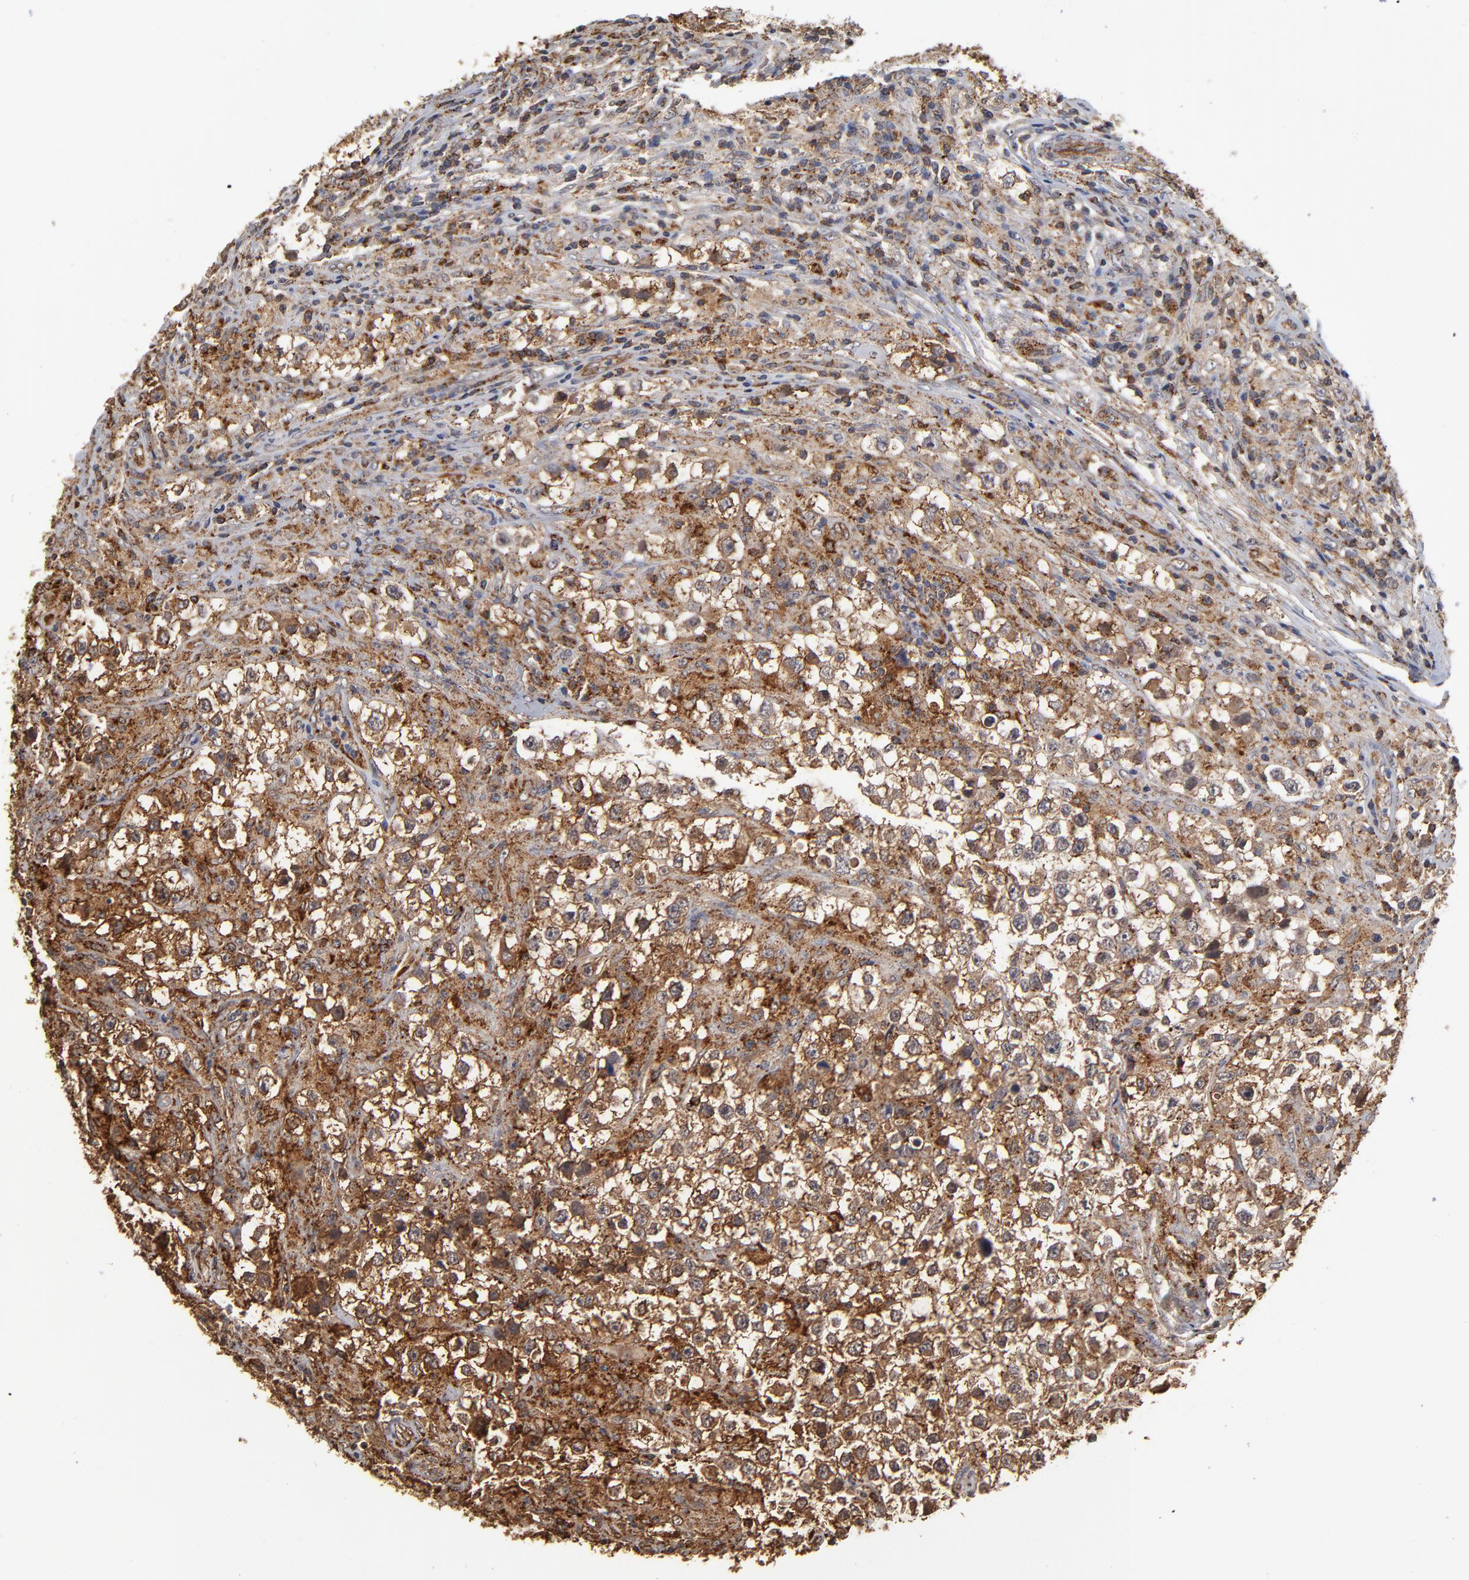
{"staining": {"intensity": "weak", "quantity": "25%-75%", "location": "cytoplasmic/membranous"}, "tissue": "testis cancer", "cell_type": "Tumor cells", "image_type": "cancer", "snomed": [{"axis": "morphology", "description": "Seminoma, NOS"}, {"axis": "topography", "description": "Testis"}], "caption": "Immunohistochemistry (IHC) (DAB) staining of human testis cancer (seminoma) exhibits weak cytoplasmic/membranous protein positivity in approximately 25%-75% of tumor cells. Using DAB (brown) and hematoxylin (blue) stains, captured at high magnification using brightfield microscopy.", "gene": "ASB8", "patient": {"sex": "male", "age": 32}}